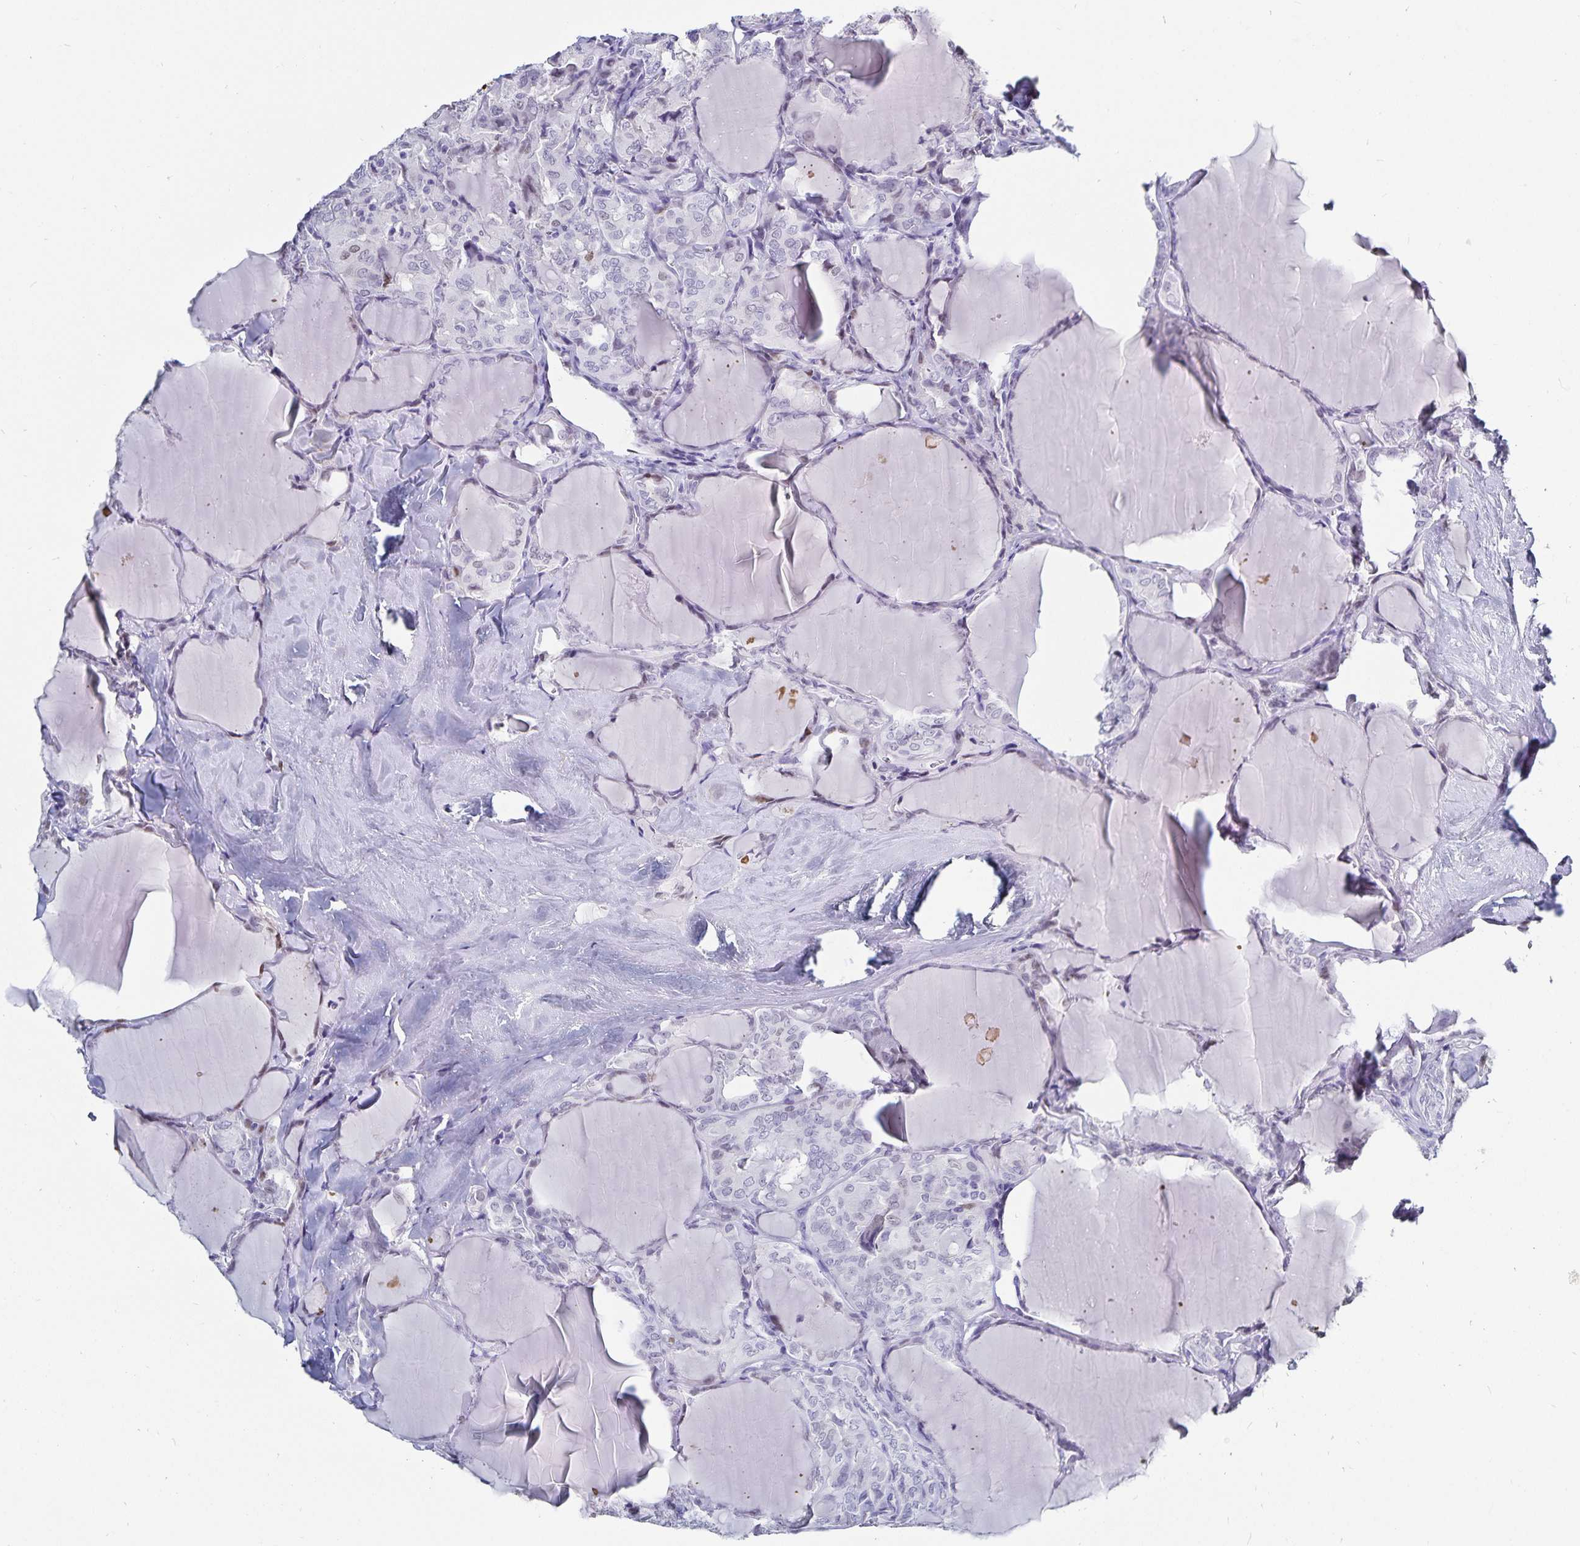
{"staining": {"intensity": "negative", "quantity": "none", "location": "none"}, "tissue": "thyroid cancer", "cell_type": "Tumor cells", "image_type": "cancer", "snomed": [{"axis": "morphology", "description": "Papillary adenocarcinoma, NOS"}, {"axis": "topography", "description": "Thyroid gland"}], "caption": "Tumor cells are negative for brown protein staining in thyroid cancer.", "gene": "HMGB3", "patient": {"sex": "male", "age": 30}}